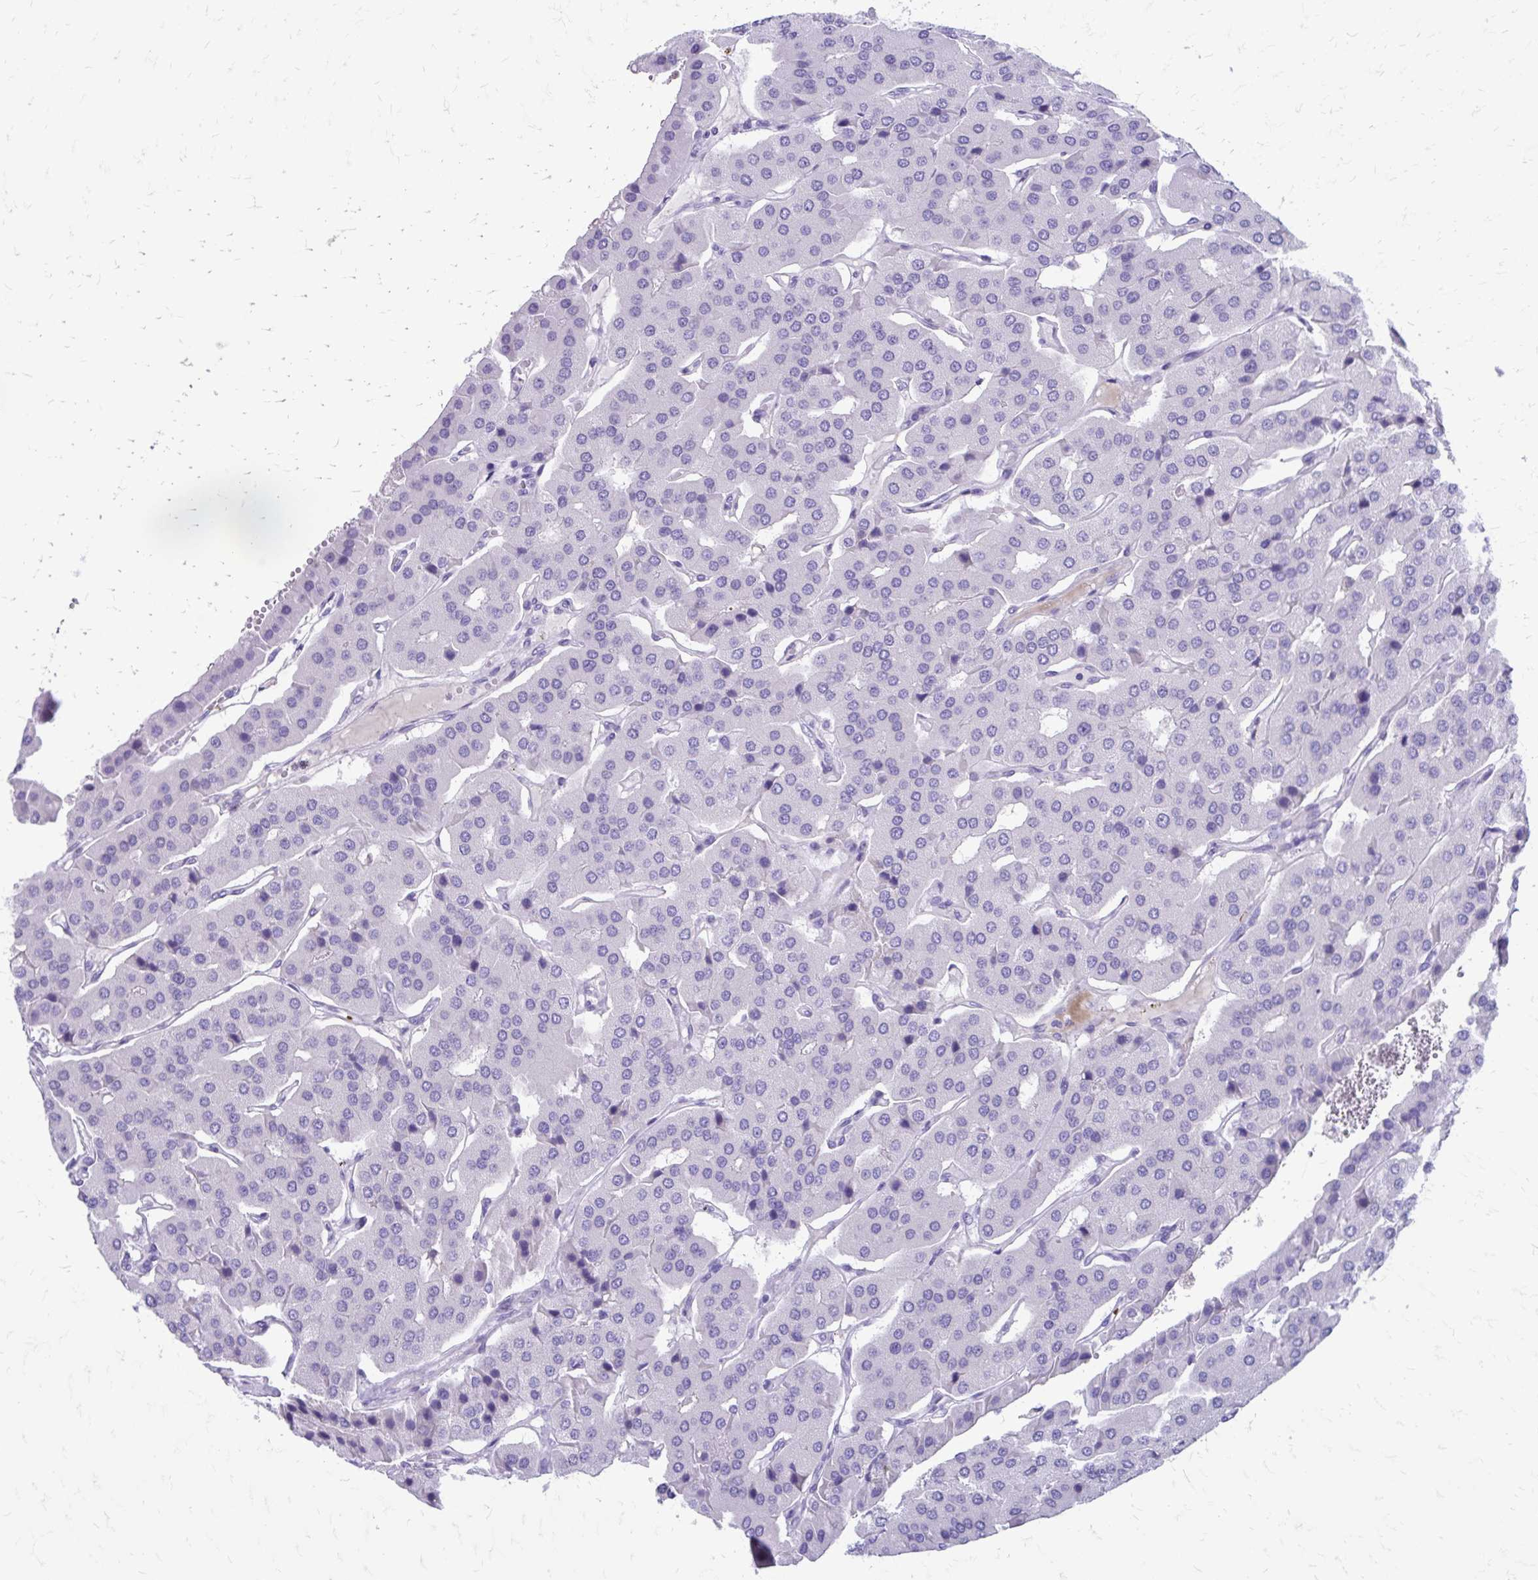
{"staining": {"intensity": "negative", "quantity": "none", "location": "none"}, "tissue": "parathyroid gland", "cell_type": "Glandular cells", "image_type": "normal", "snomed": [{"axis": "morphology", "description": "Normal tissue, NOS"}, {"axis": "morphology", "description": "Adenoma, NOS"}, {"axis": "topography", "description": "Parathyroid gland"}], "caption": "Protein analysis of normal parathyroid gland reveals no significant positivity in glandular cells.", "gene": "SATL1", "patient": {"sex": "female", "age": 86}}